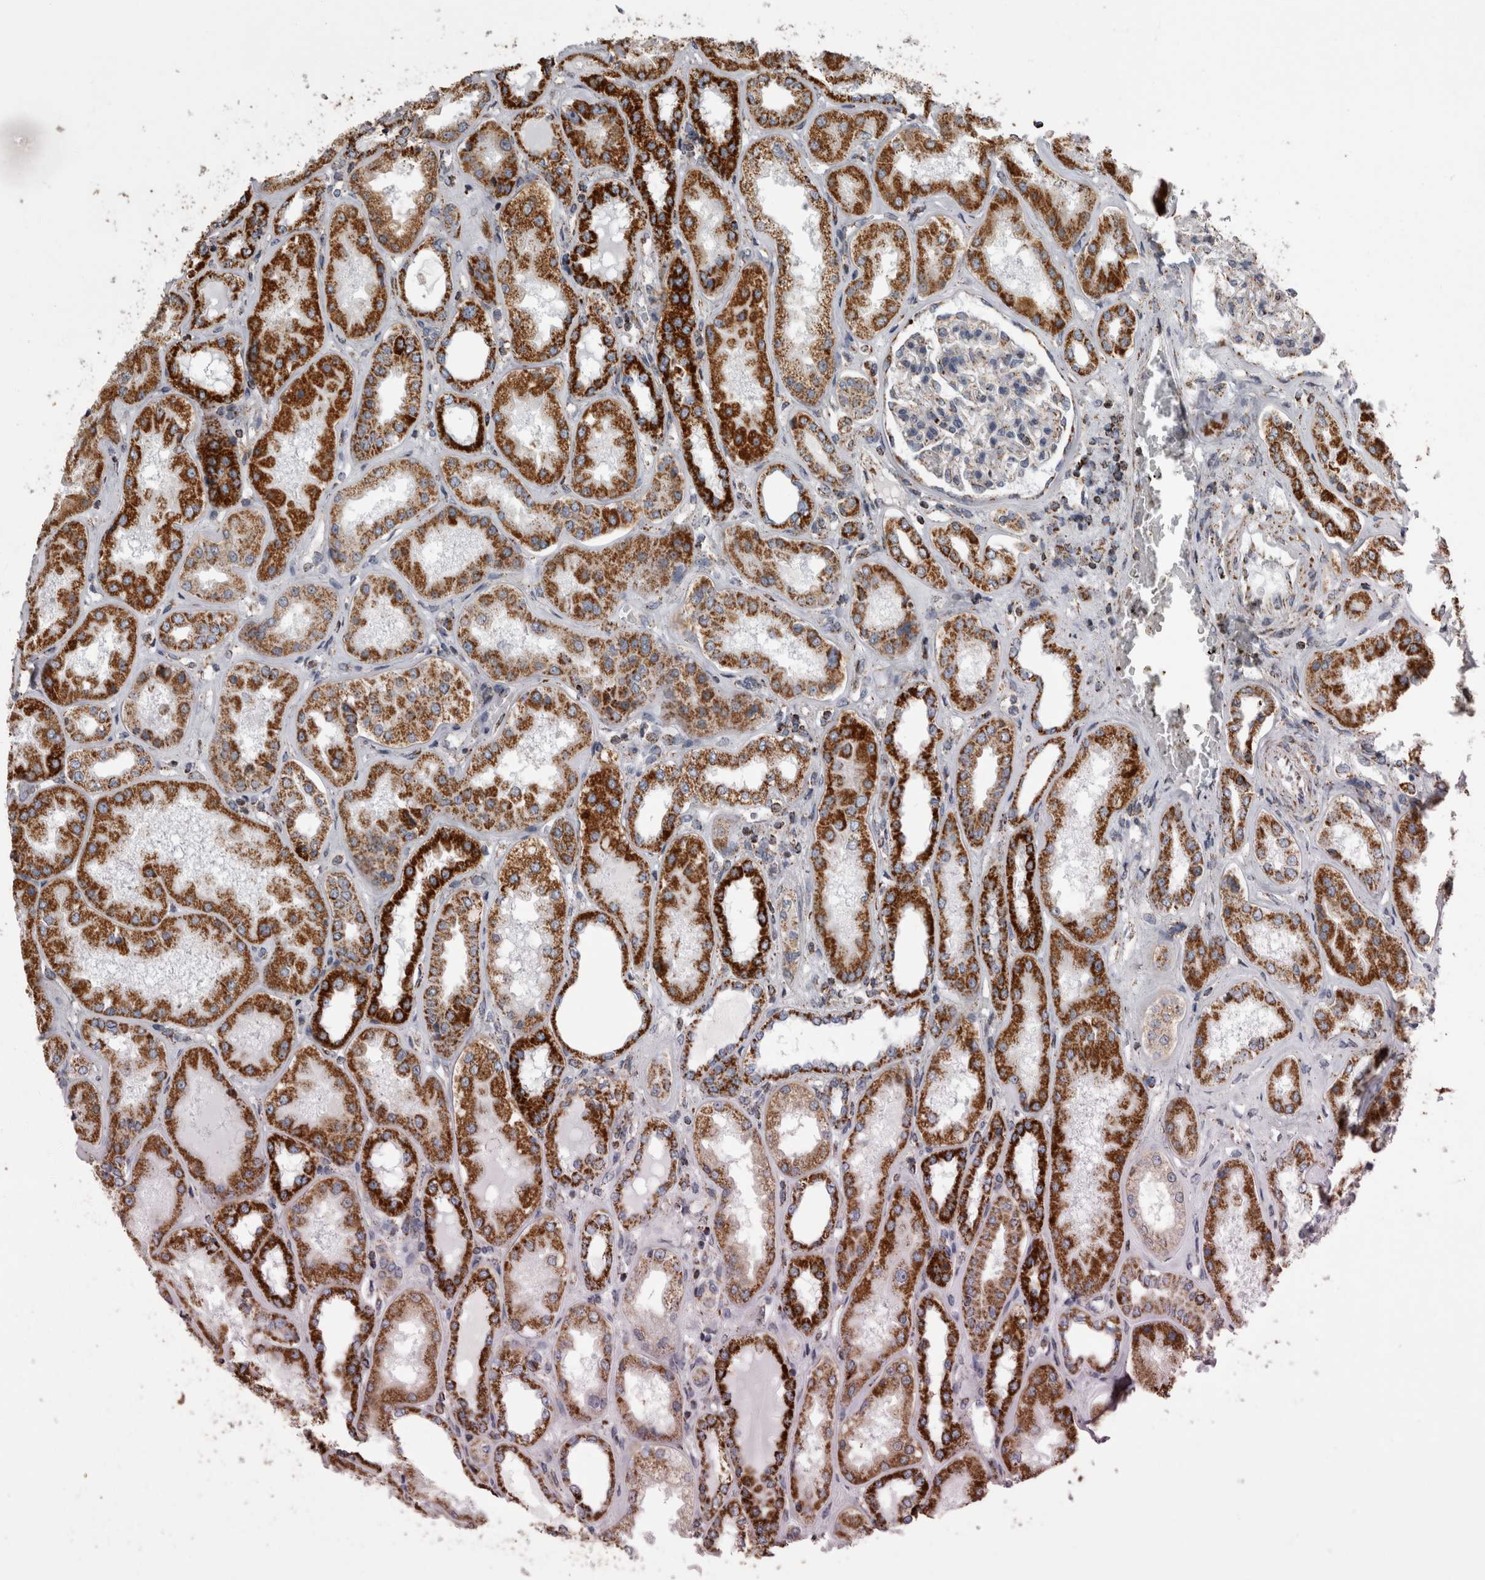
{"staining": {"intensity": "weak", "quantity": "25%-75%", "location": "cytoplasmic/membranous"}, "tissue": "kidney", "cell_type": "Cells in glomeruli", "image_type": "normal", "snomed": [{"axis": "morphology", "description": "Normal tissue, NOS"}, {"axis": "topography", "description": "Kidney"}], "caption": "Immunohistochemical staining of unremarkable human kidney exhibits weak cytoplasmic/membranous protein positivity in approximately 25%-75% of cells in glomeruli. (brown staining indicates protein expression, while blue staining denotes nuclei).", "gene": "MDH2", "patient": {"sex": "female", "age": 56}}